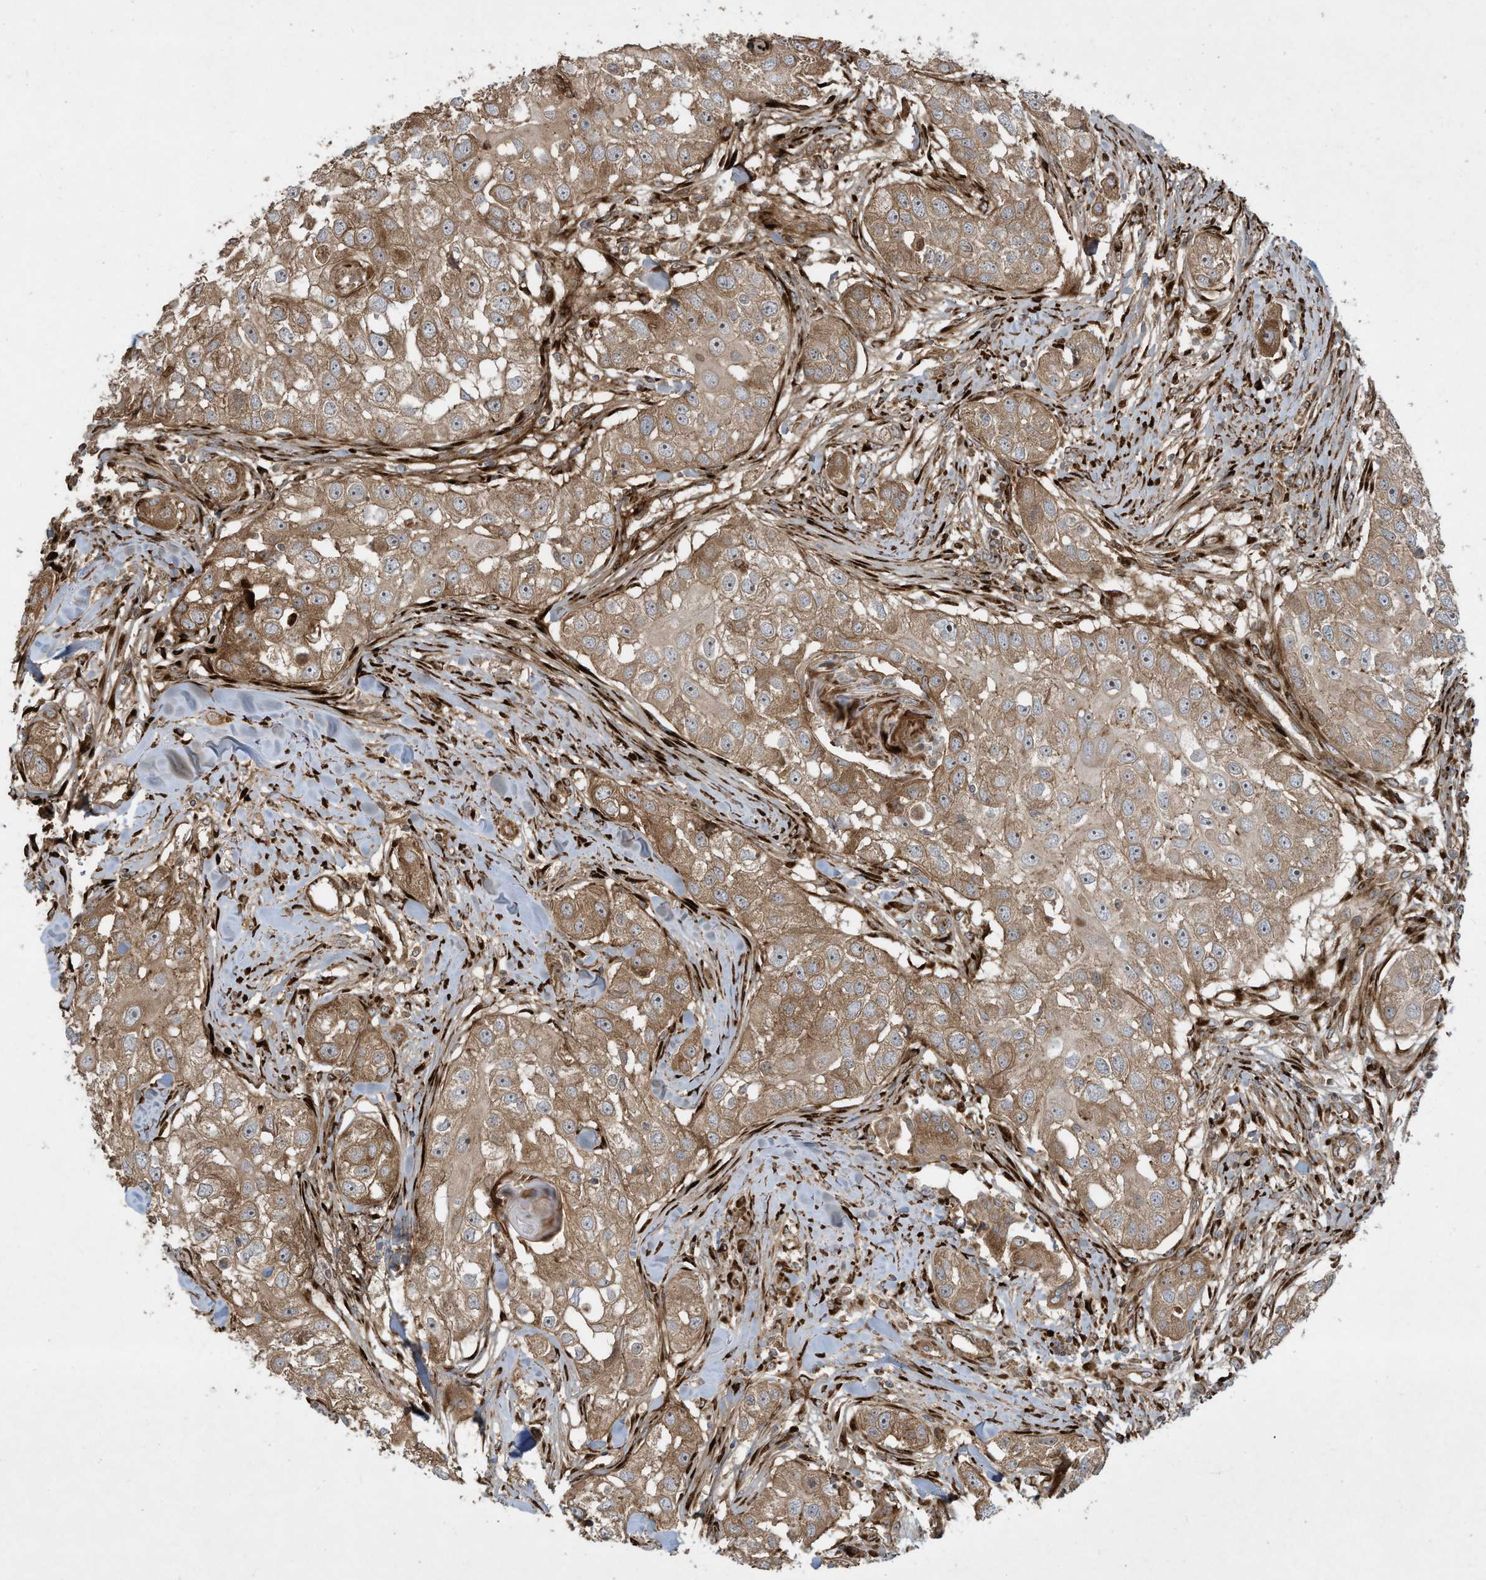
{"staining": {"intensity": "moderate", "quantity": ">75%", "location": "cytoplasmic/membranous"}, "tissue": "head and neck cancer", "cell_type": "Tumor cells", "image_type": "cancer", "snomed": [{"axis": "morphology", "description": "Normal tissue, NOS"}, {"axis": "morphology", "description": "Squamous cell carcinoma, NOS"}, {"axis": "topography", "description": "Skeletal muscle"}, {"axis": "topography", "description": "Head-Neck"}], "caption": "This is an image of immunohistochemistry (IHC) staining of head and neck squamous cell carcinoma, which shows moderate staining in the cytoplasmic/membranous of tumor cells.", "gene": "DDIT4", "patient": {"sex": "male", "age": 51}}